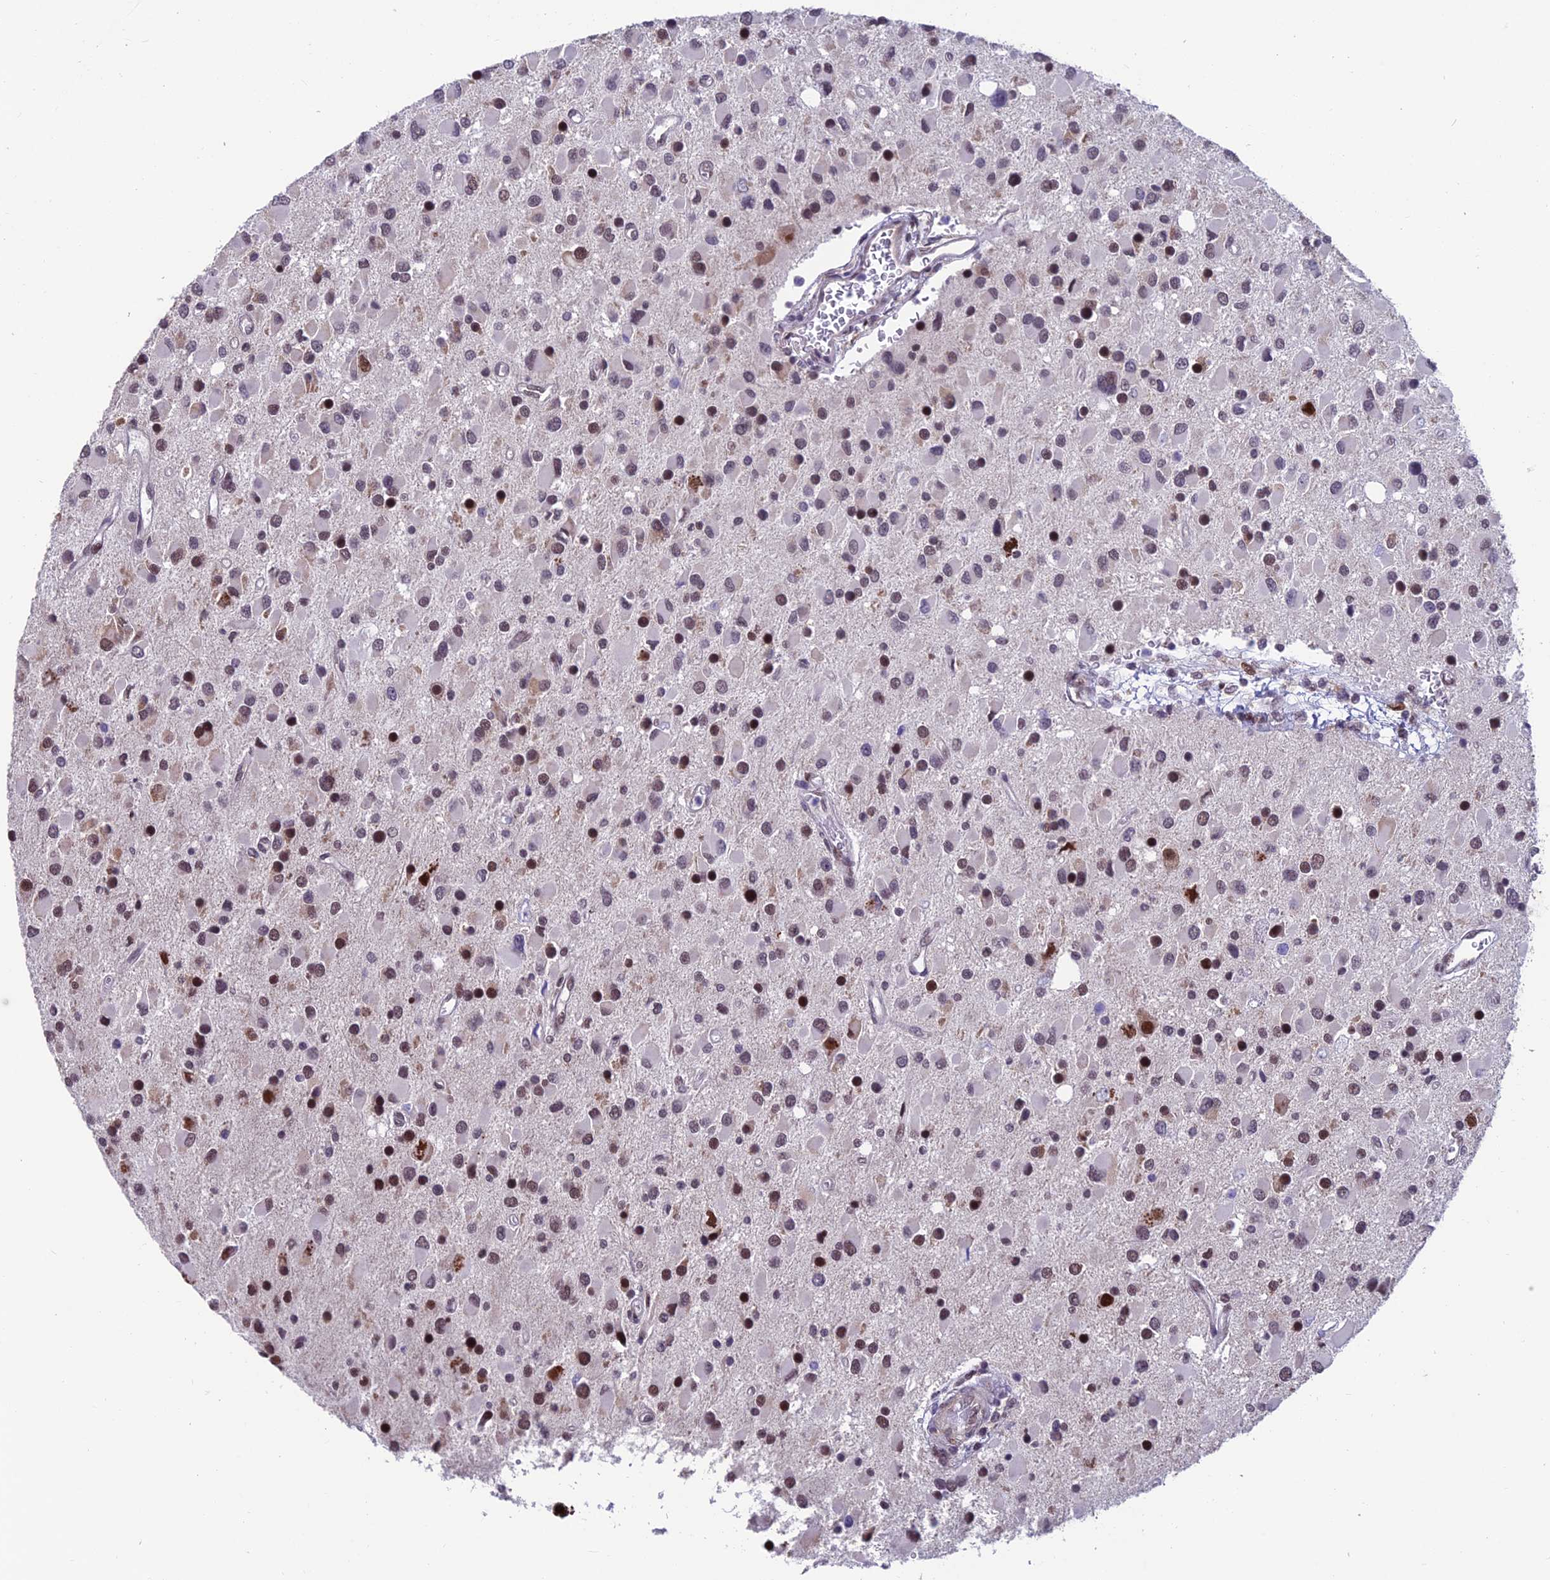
{"staining": {"intensity": "moderate", "quantity": "<25%", "location": "nuclear"}, "tissue": "glioma", "cell_type": "Tumor cells", "image_type": "cancer", "snomed": [{"axis": "morphology", "description": "Glioma, malignant, High grade"}, {"axis": "topography", "description": "Brain"}], "caption": "A high-resolution image shows IHC staining of glioma, which reveals moderate nuclear expression in approximately <25% of tumor cells.", "gene": "KIAA1191", "patient": {"sex": "male", "age": 53}}